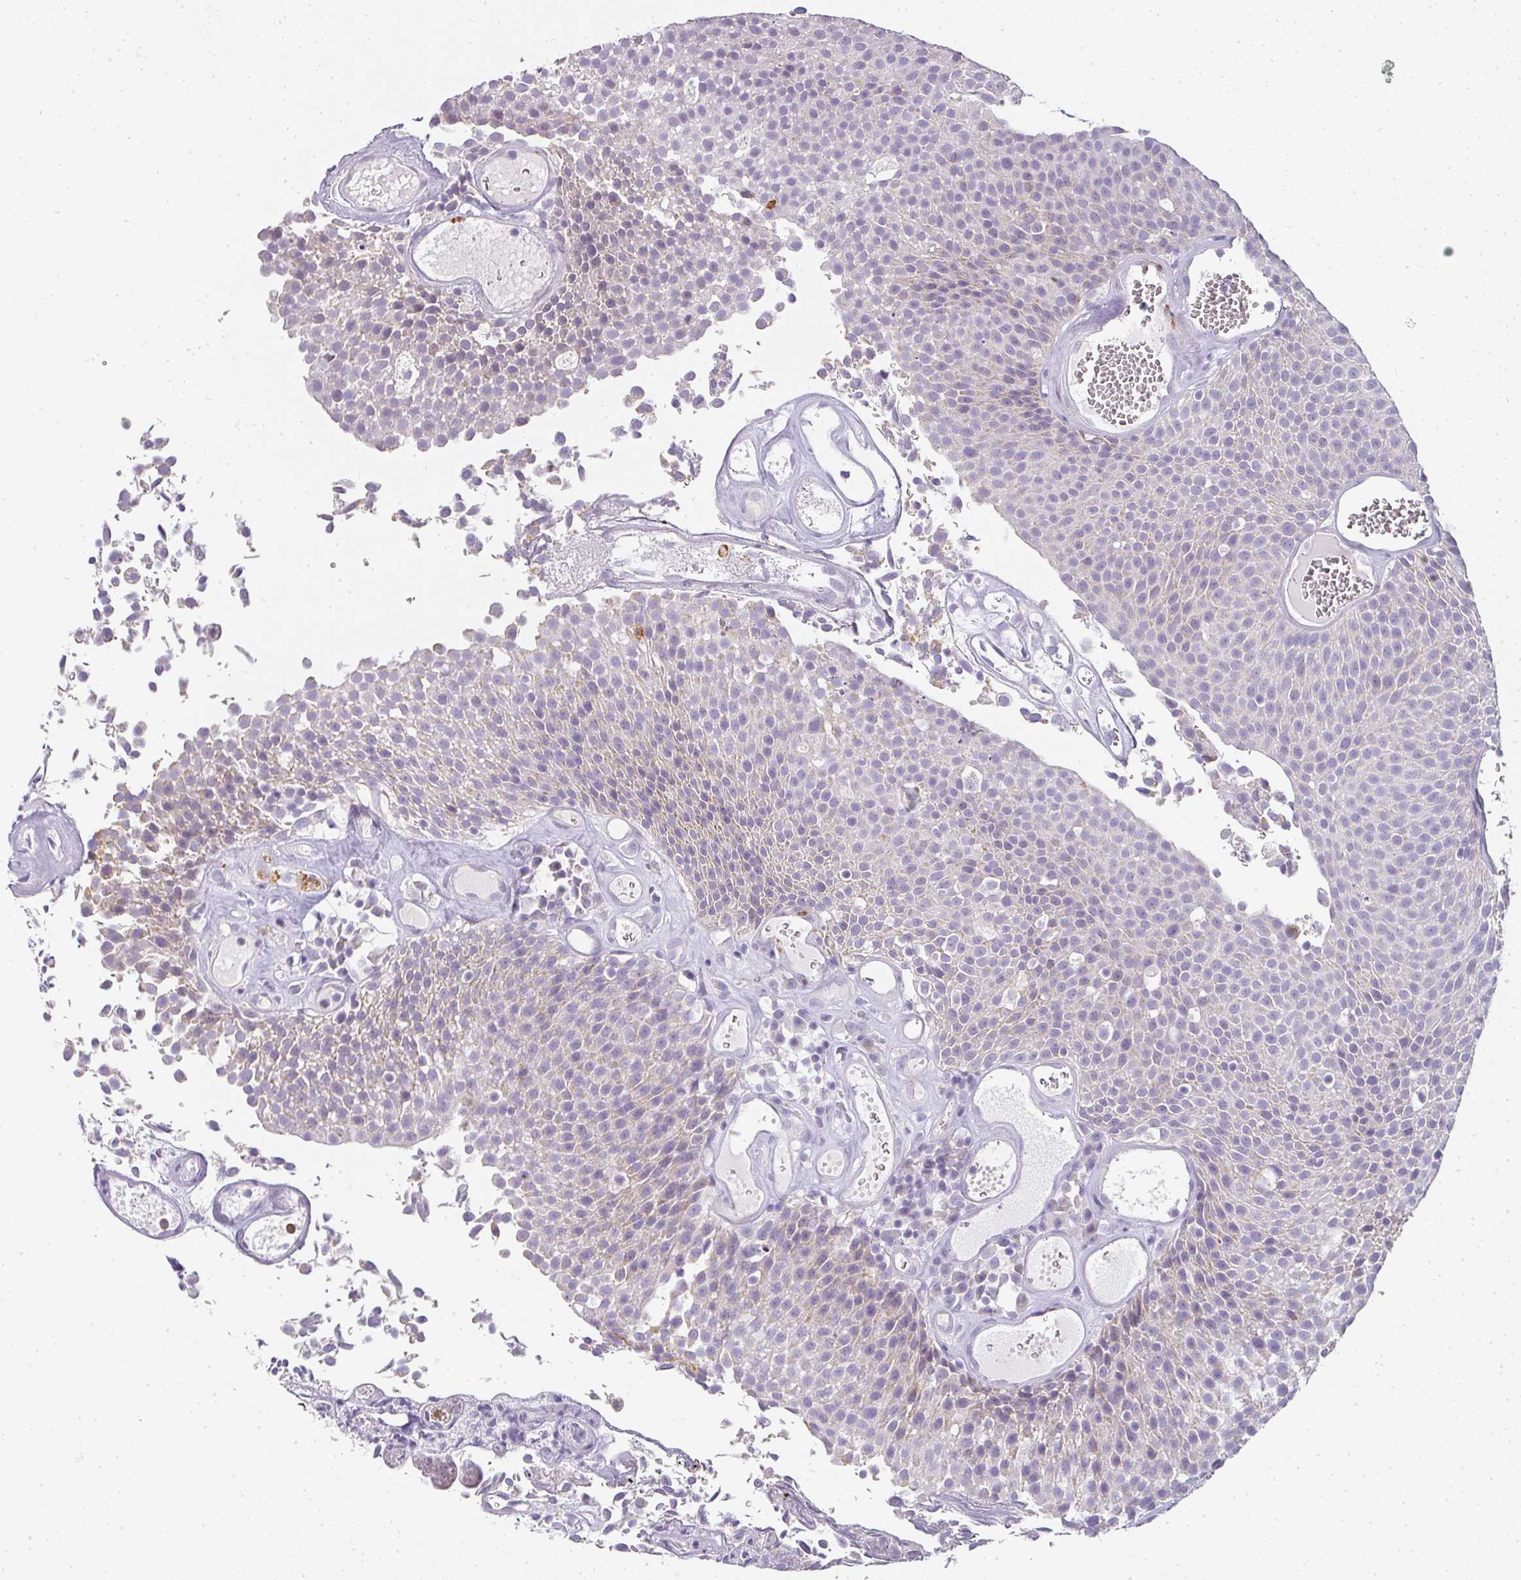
{"staining": {"intensity": "negative", "quantity": "none", "location": "none"}, "tissue": "urothelial cancer", "cell_type": "Tumor cells", "image_type": "cancer", "snomed": [{"axis": "morphology", "description": "Urothelial carcinoma, Low grade"}, {"axis": "topography", "description": "Urinary bladder"}], "caption": "The micrograph displays no staining of tumor cells in urothelial carcinoma (low-grade).", "gene": "CAMP", "patient": {"sex": "female", "age": 79}}